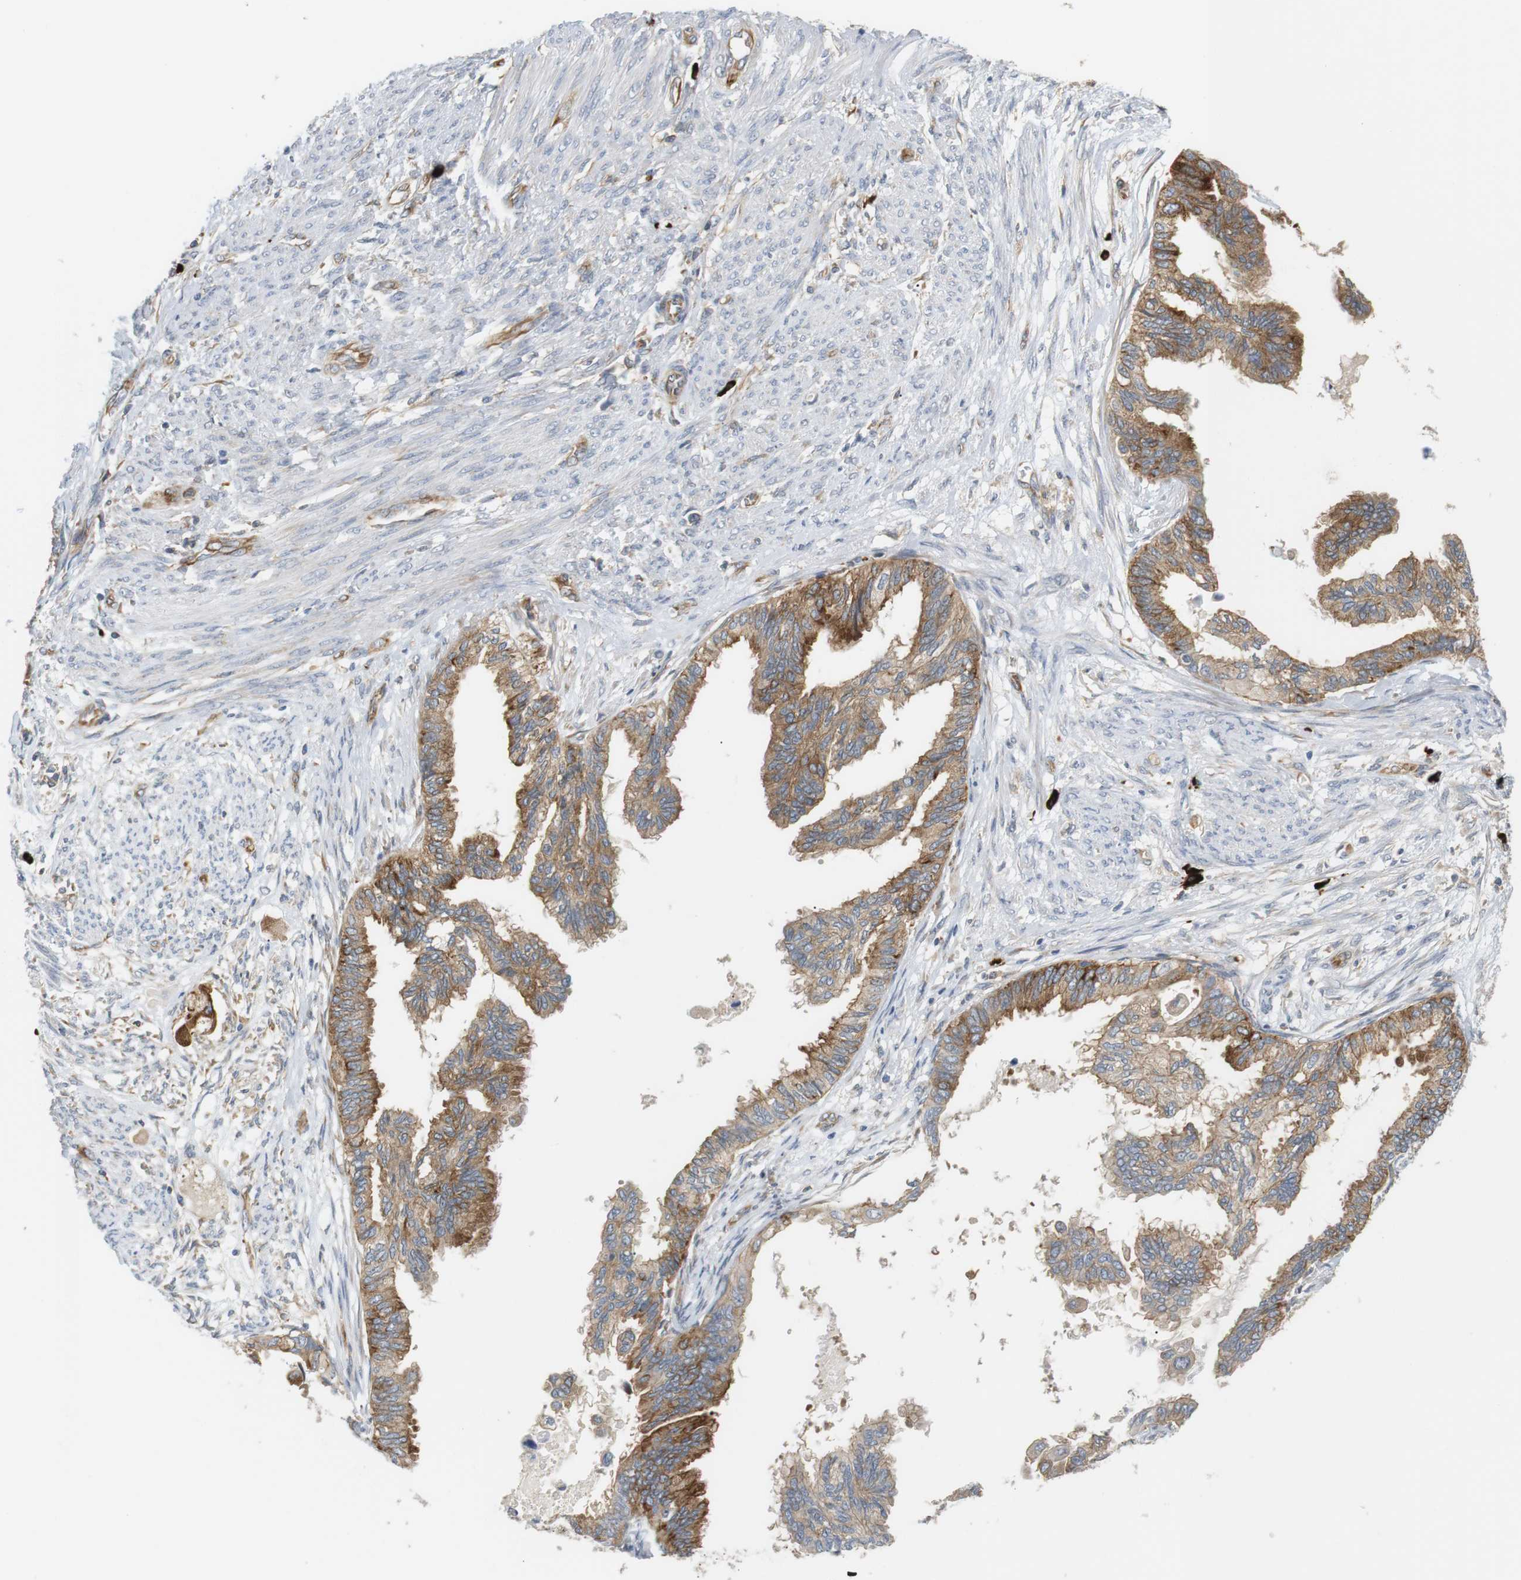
{"staining": {"intensity": "moderate", "quantity": ">75%", "location": "cytoplasmic/membranous"}, "tissue": "cervical cancer", "cell_type": "Tumor cells", "image_type": "cancer", "snomed": [{"axis": "morphology", "description": "Normal tissue, NOS"}, {"axis": "morphology", "description": "Adenocarcinoma, NOS"}, {"axis": "topography", "description": "Cervix"}, {"axis": "topography", "description": "Endometrium"}], "caption": "The image reveals staining of cervical adenocarcinoma, revealing moderate cytoplasmic/membranous protein staining (brown color) within tumor cells.", "gene": "TMEM200A", "patient": {"sex": "female", "age": 86}}